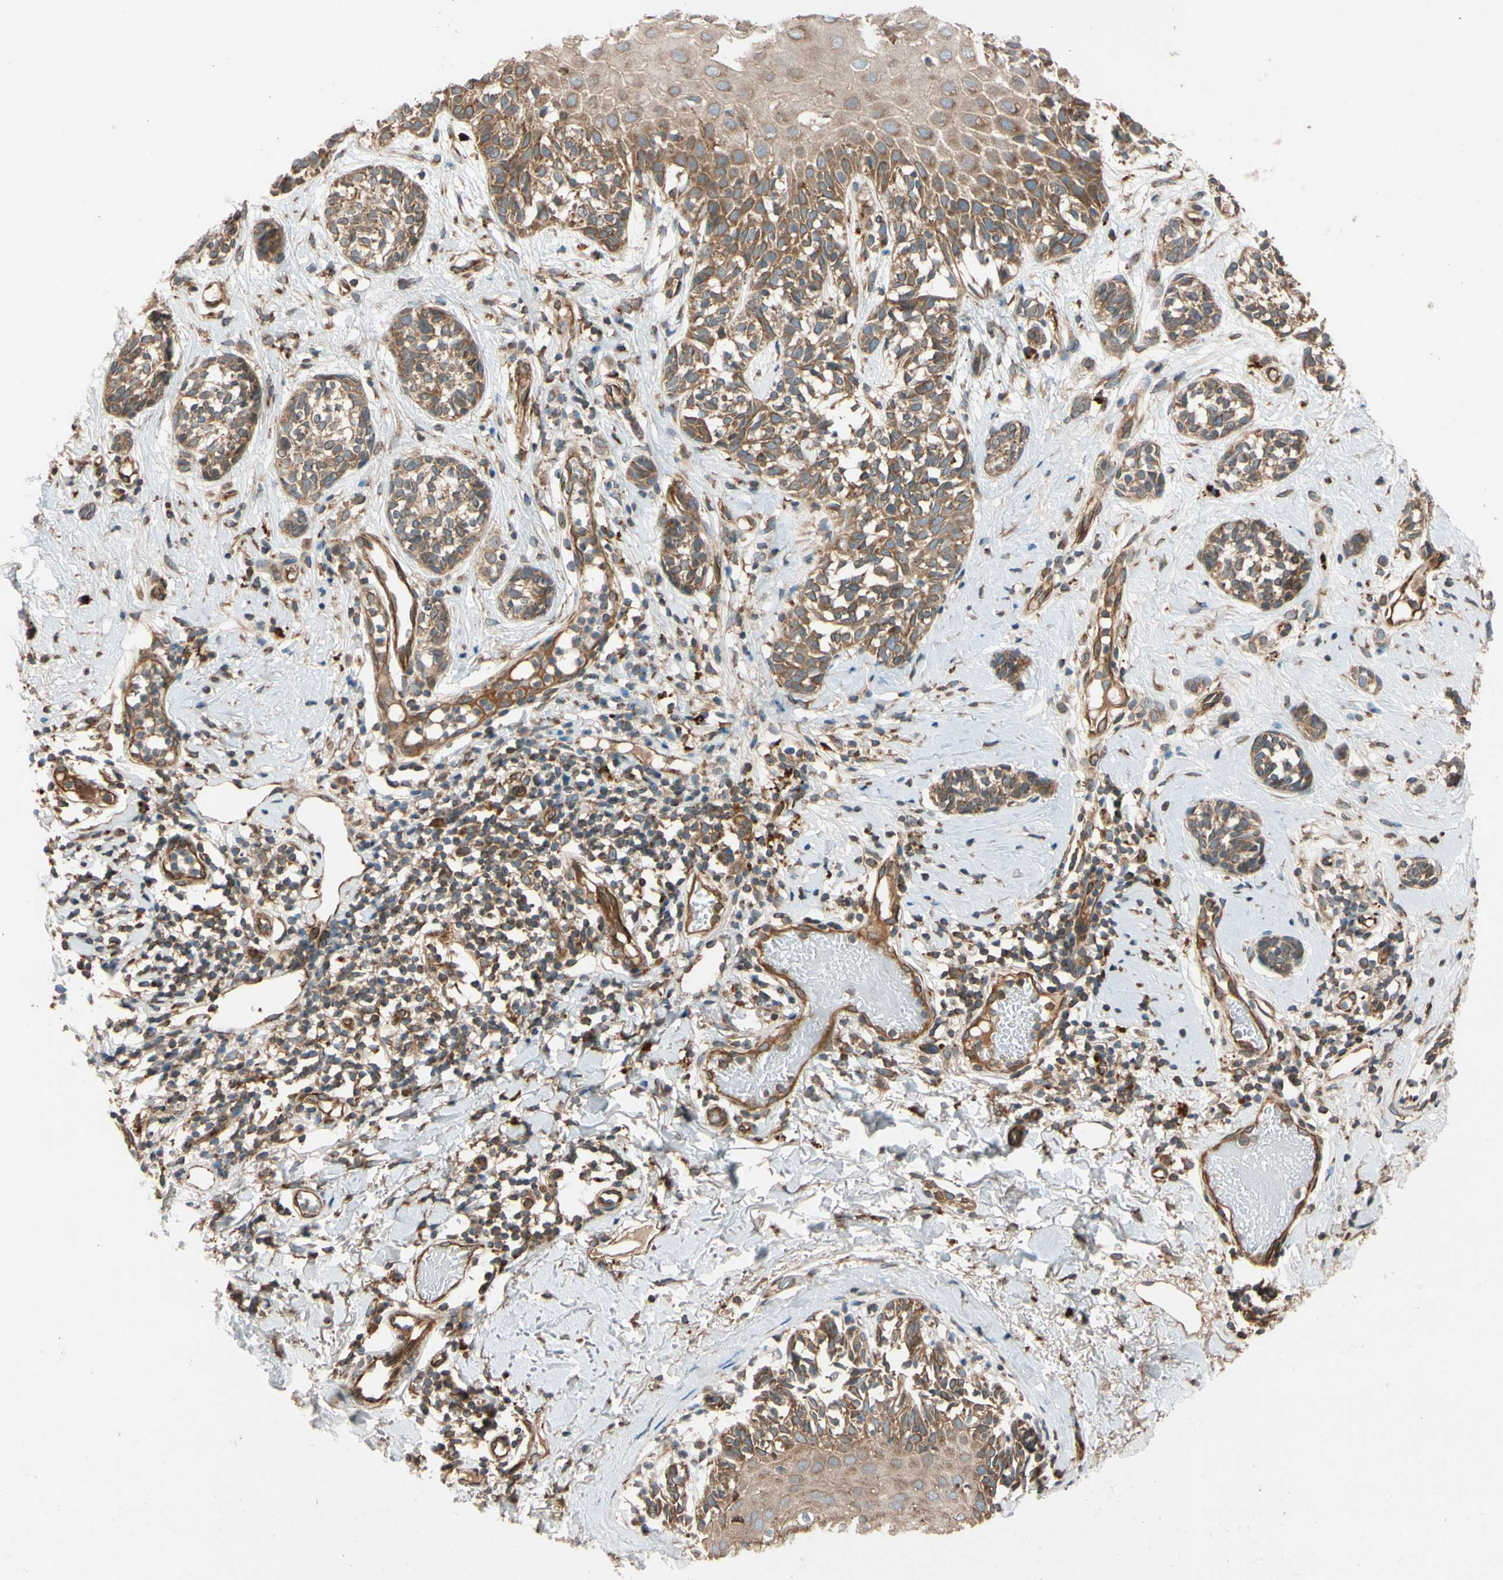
{"staining": {"intensity": "moderate", "quantity": ">75%", "location": "cytoplasmic/membranous"}, "tissue": "melanoma", "cell_type": "Tumor cells", "image_type": "cancer", "snomed": [{"axis": "morphology", "description": "Malignant melanoma, NOS"}, {"axis": "topography", "description": "Skin"}], "caption": "Protein staining of melanoma tissue shows moderate cytoplasmic/membranous expression in approximately >75% of tumor cells. Using DAB (3,3'-diaminobenzidine) (brown) and hematoxylin (blue) stains, captured at high magnification using brightfield microscopy.", "gene": "PHYH", "patient": {"sex": "male", "age": 64}}